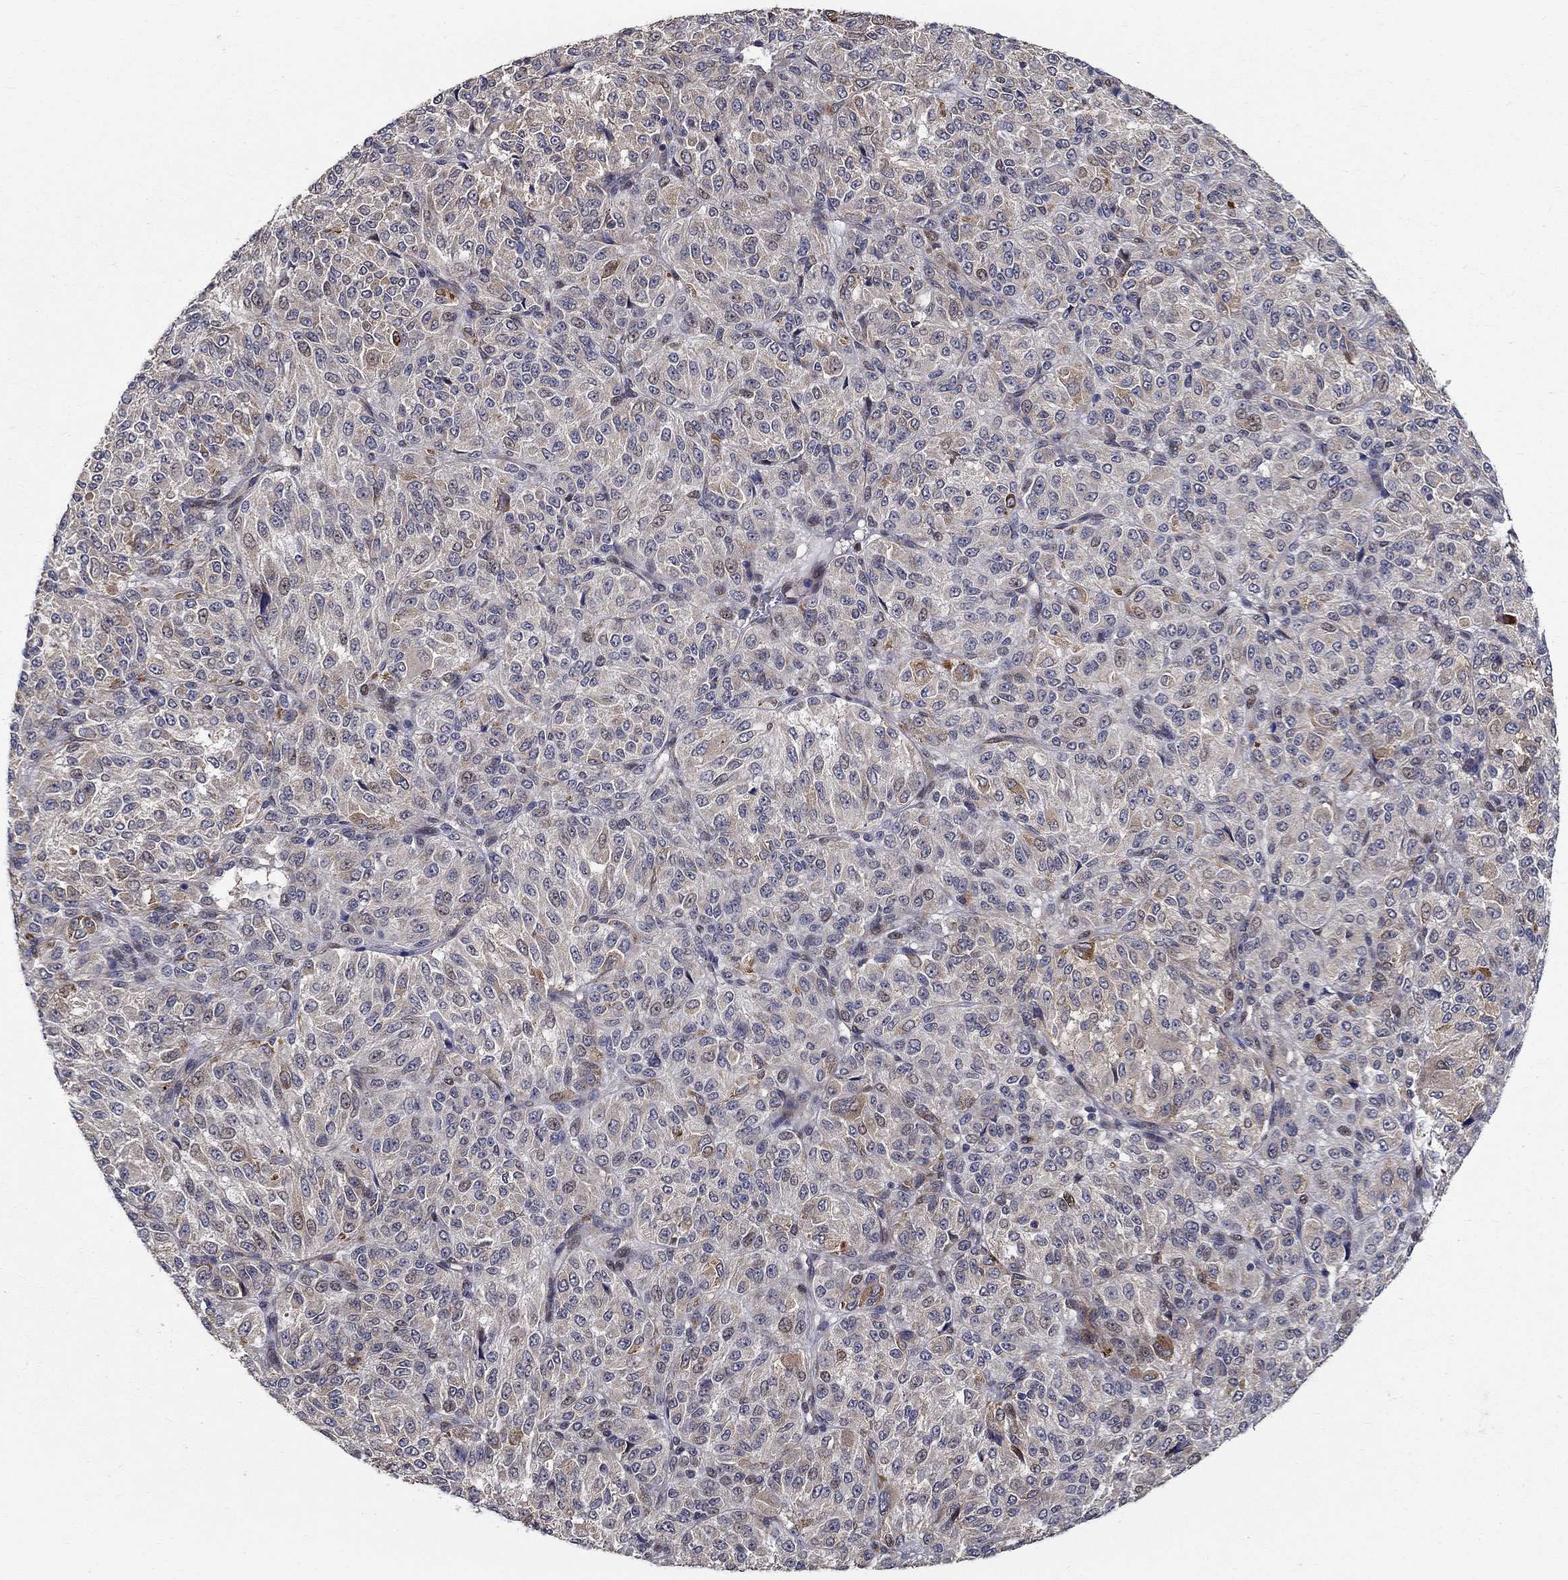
{"staining": {"intensity": "strong", "quantity": "<25%", "location": "nuclear"}, "tissue": "melanoma", "cell_type": "Tumor cells", "image_type": "cancer", "snomed": [{"axis": "morphology", "description": "Malignant melanoma, Metastatic site"}, {"axis": "topography", "description": "Brain"}], "caption": "Melanoma stained with a protein marker reveals strong staining in tumor cells.", "gene": "ZNF594", "patient": {"sex": "female", "age": 56}}